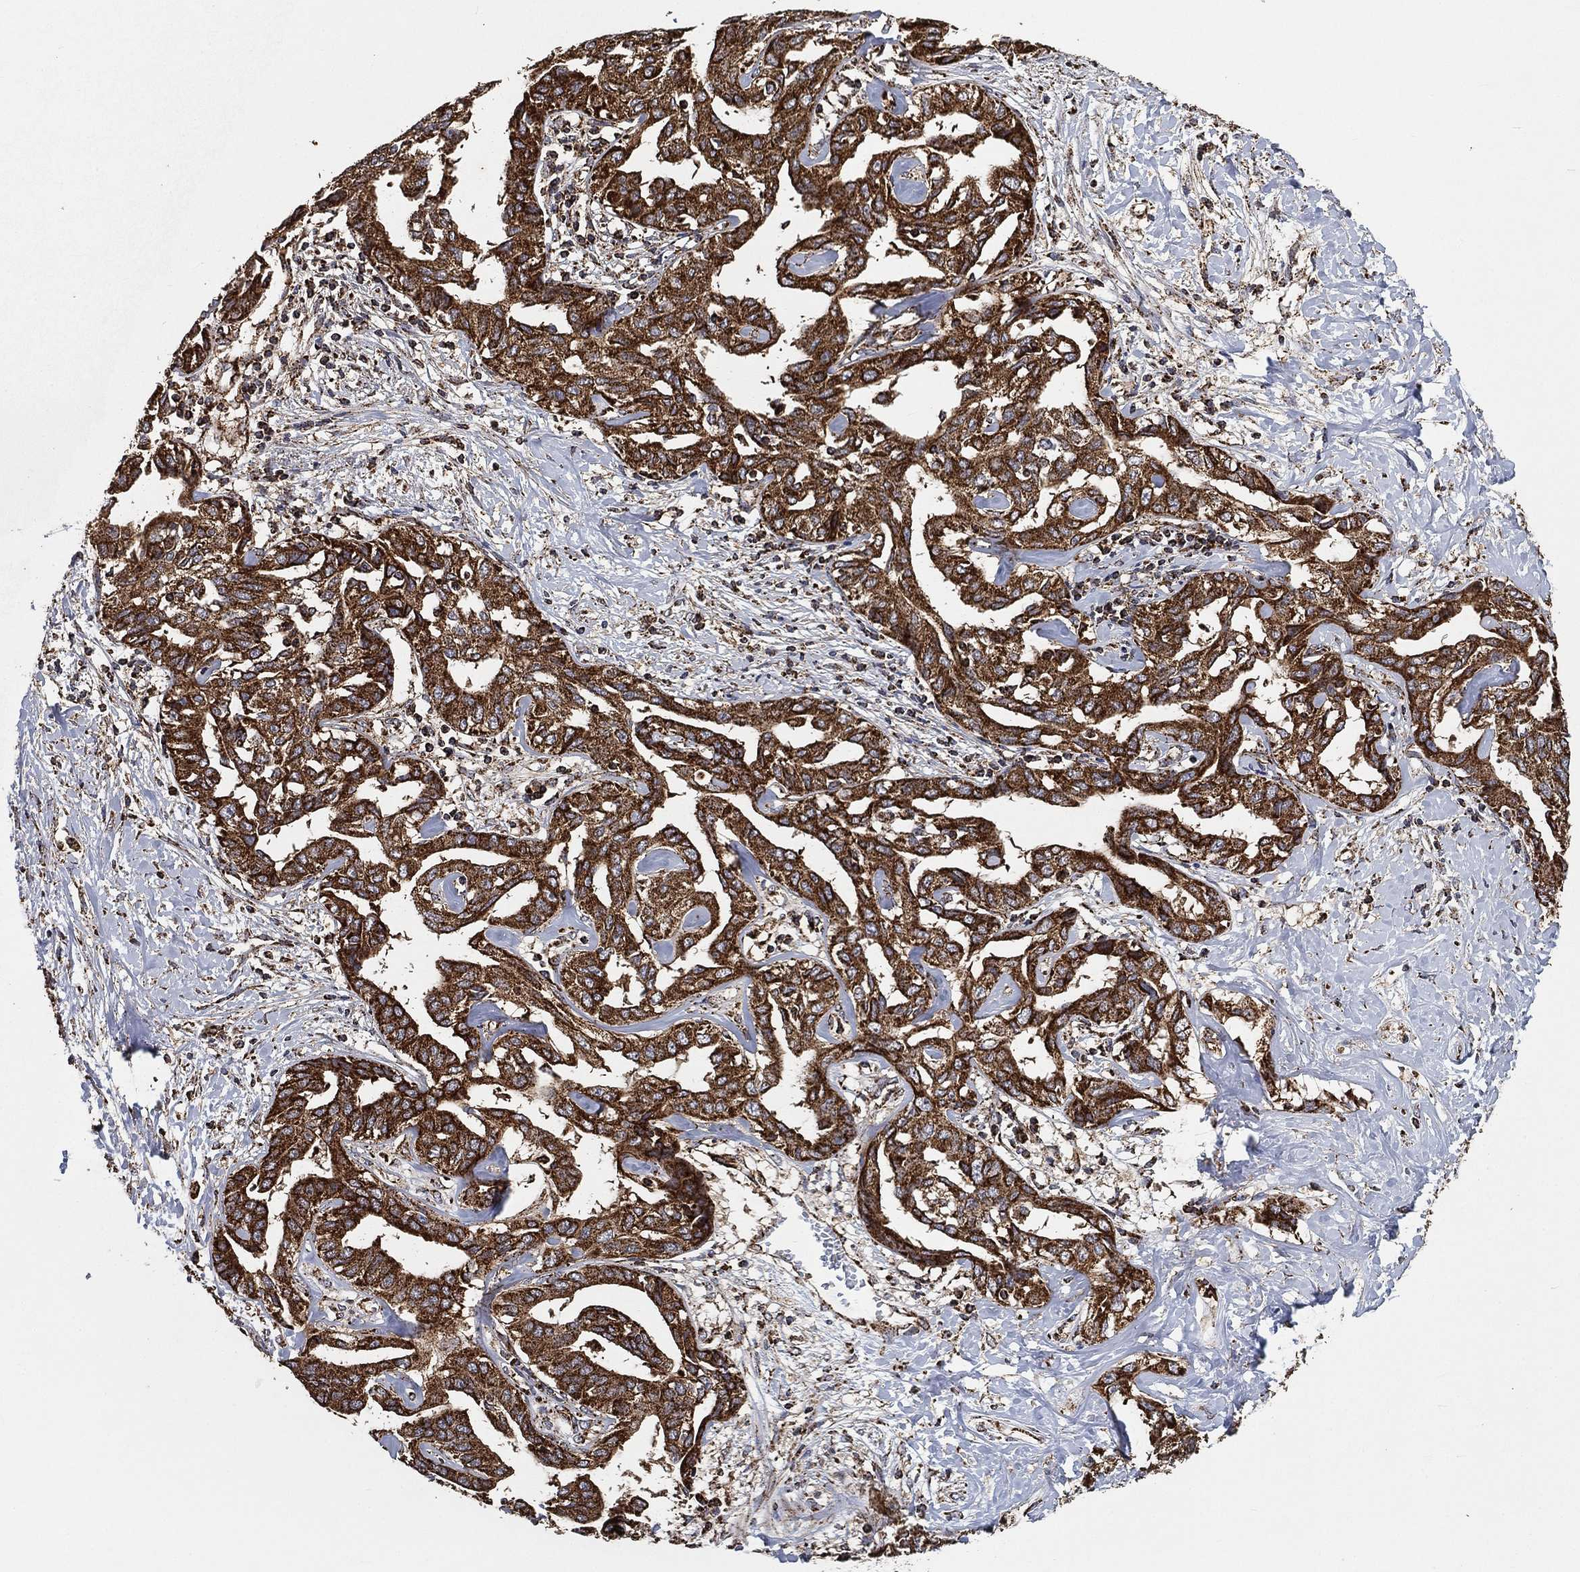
{"staining": {"intensity": "strong", "quantity": ">75%", "location": "cytoplasmic/membranous"}, "tissue": "liver cancer", "cell_type": "Tumor cells", "image_type": "cancer", "snomed": [{"axis": "morphology", "description": "Cholangiocarcinoma"}, {"axis": "topography", "description": "Liver"}], "caption": "Protein analysis of liver cancer tissue reveals strong cytoplasmic/membranous staining in about >75% of tumor cells.", "gene": "SLC38A7", "patient": {"sex": "male", "age": 59}}